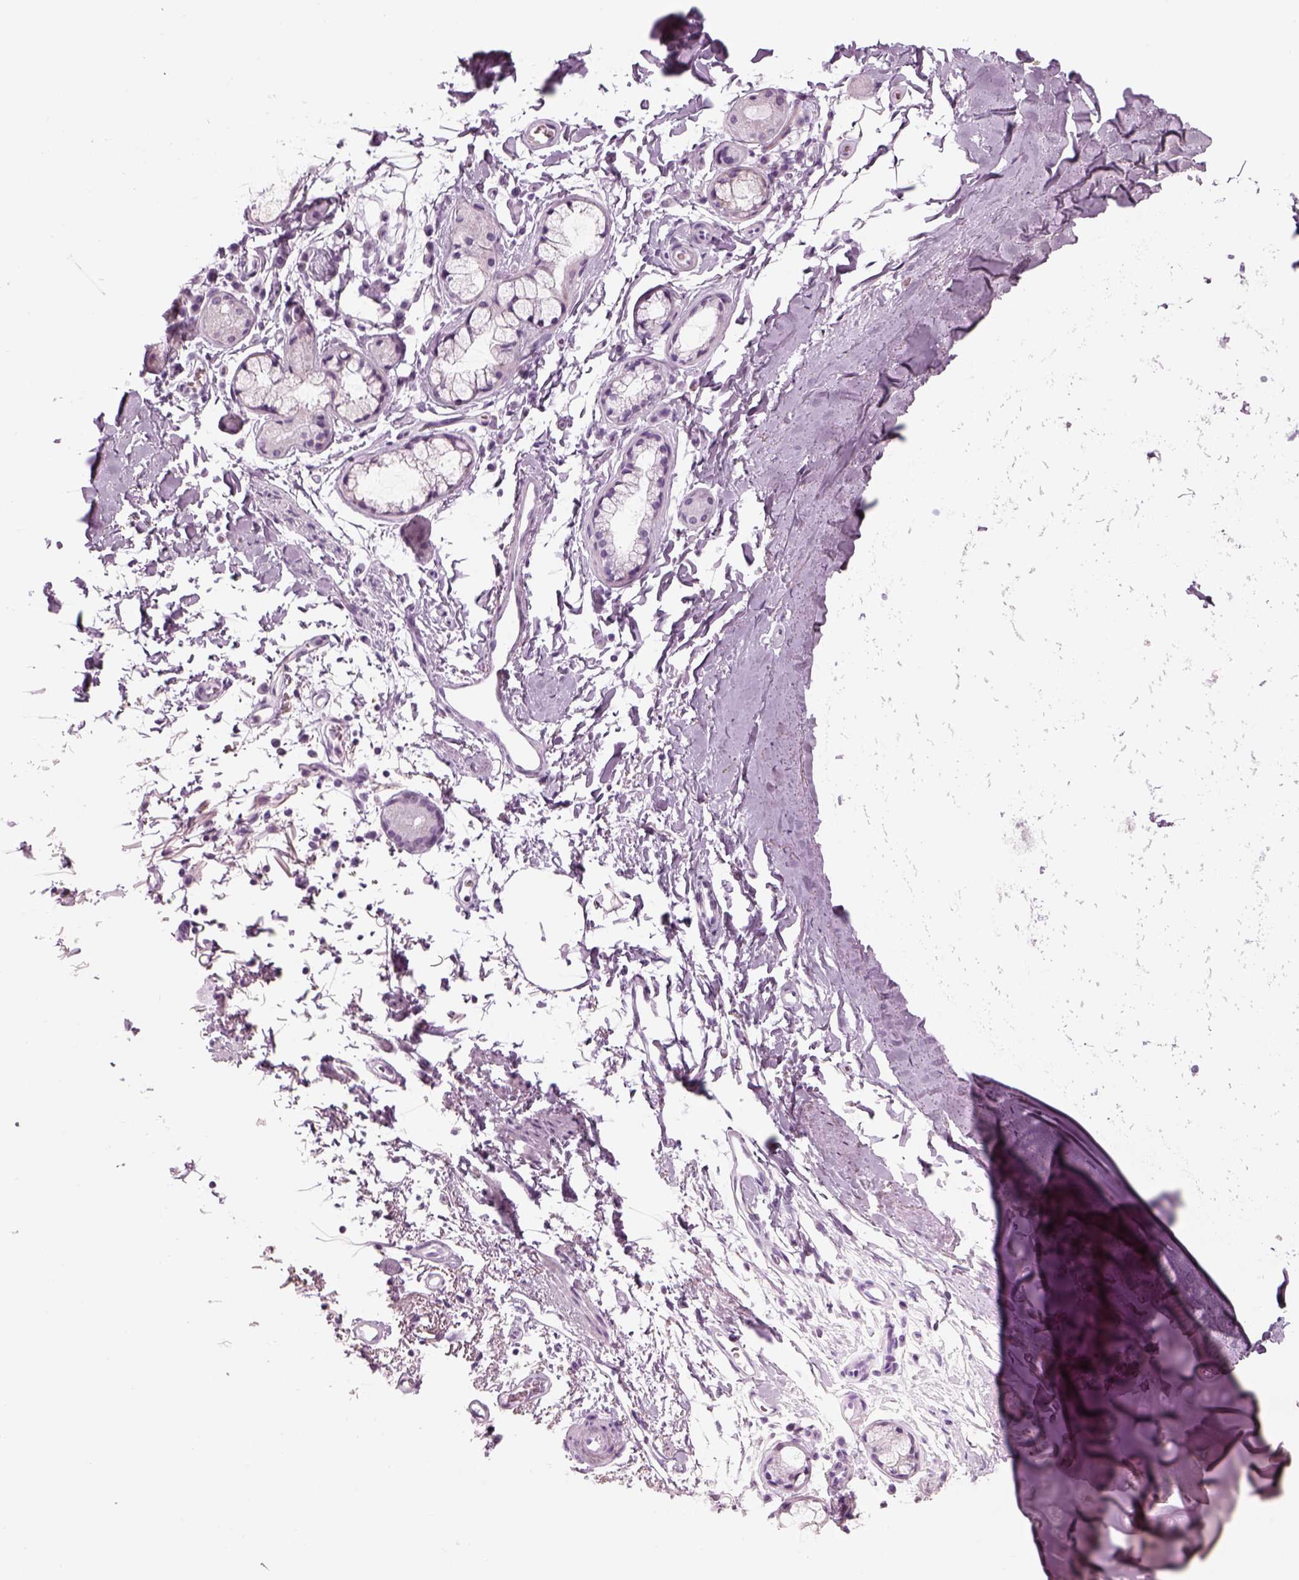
{"staining": {"intensity": "negative", "quantity": "none", "location": "none"}, "tissue": "soft tissue", "cell_type": "Chondrocytes", "image_type": "normal", "snomed": [{"axis": "morphology", "description": "Normal tissue, NOS"}, {"axis": "topography", "description": "Lymph node"}, {"axis": "topography", "description": "Bronchus"}], "caption": "Human soft tissue stained for a protein using IHC displays no positivity in chondrocytes.", "gene": "SAG", "patient": {"sex": "female", "age": 70}}